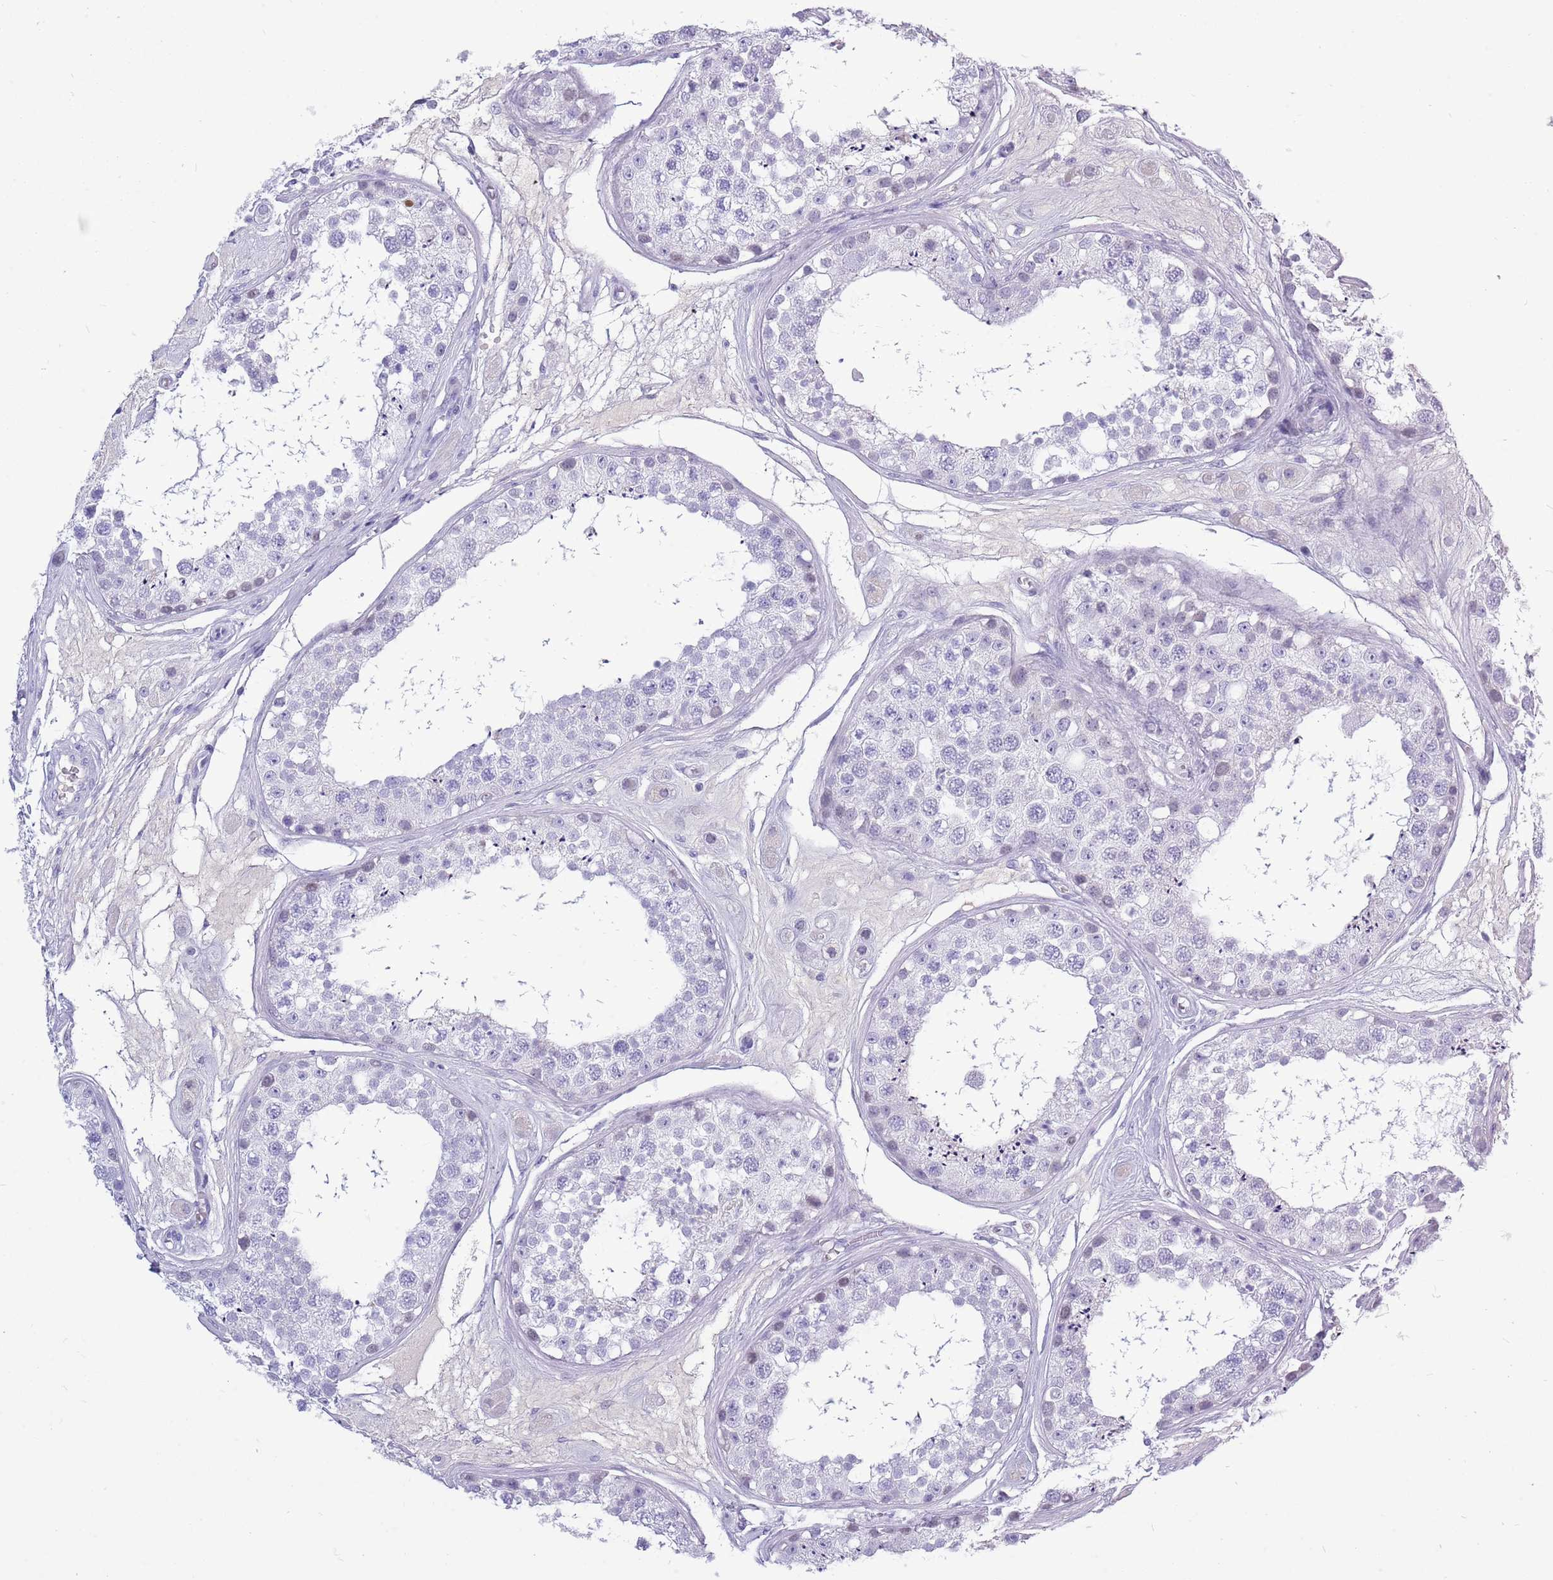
{"staining": {"intensity": "negative", "quantity": "none", "location": "none"}, "tissue": "testis", "cell_type": "Cells in seminiferous ducts", "image_type": "normal", "snomed": [{"axis": "morphology", "description": "Normal tissue, NOS"}, {"axis": "topography", "description": "Testis"}], "caption": "This is a photomicrograph of immunohistochemistry staining of unremarkable testis, which shows no expression in cells in seminiferous ducts.", "gene": "ZNF425", "patient": {"sex": "male", "age": 25}}